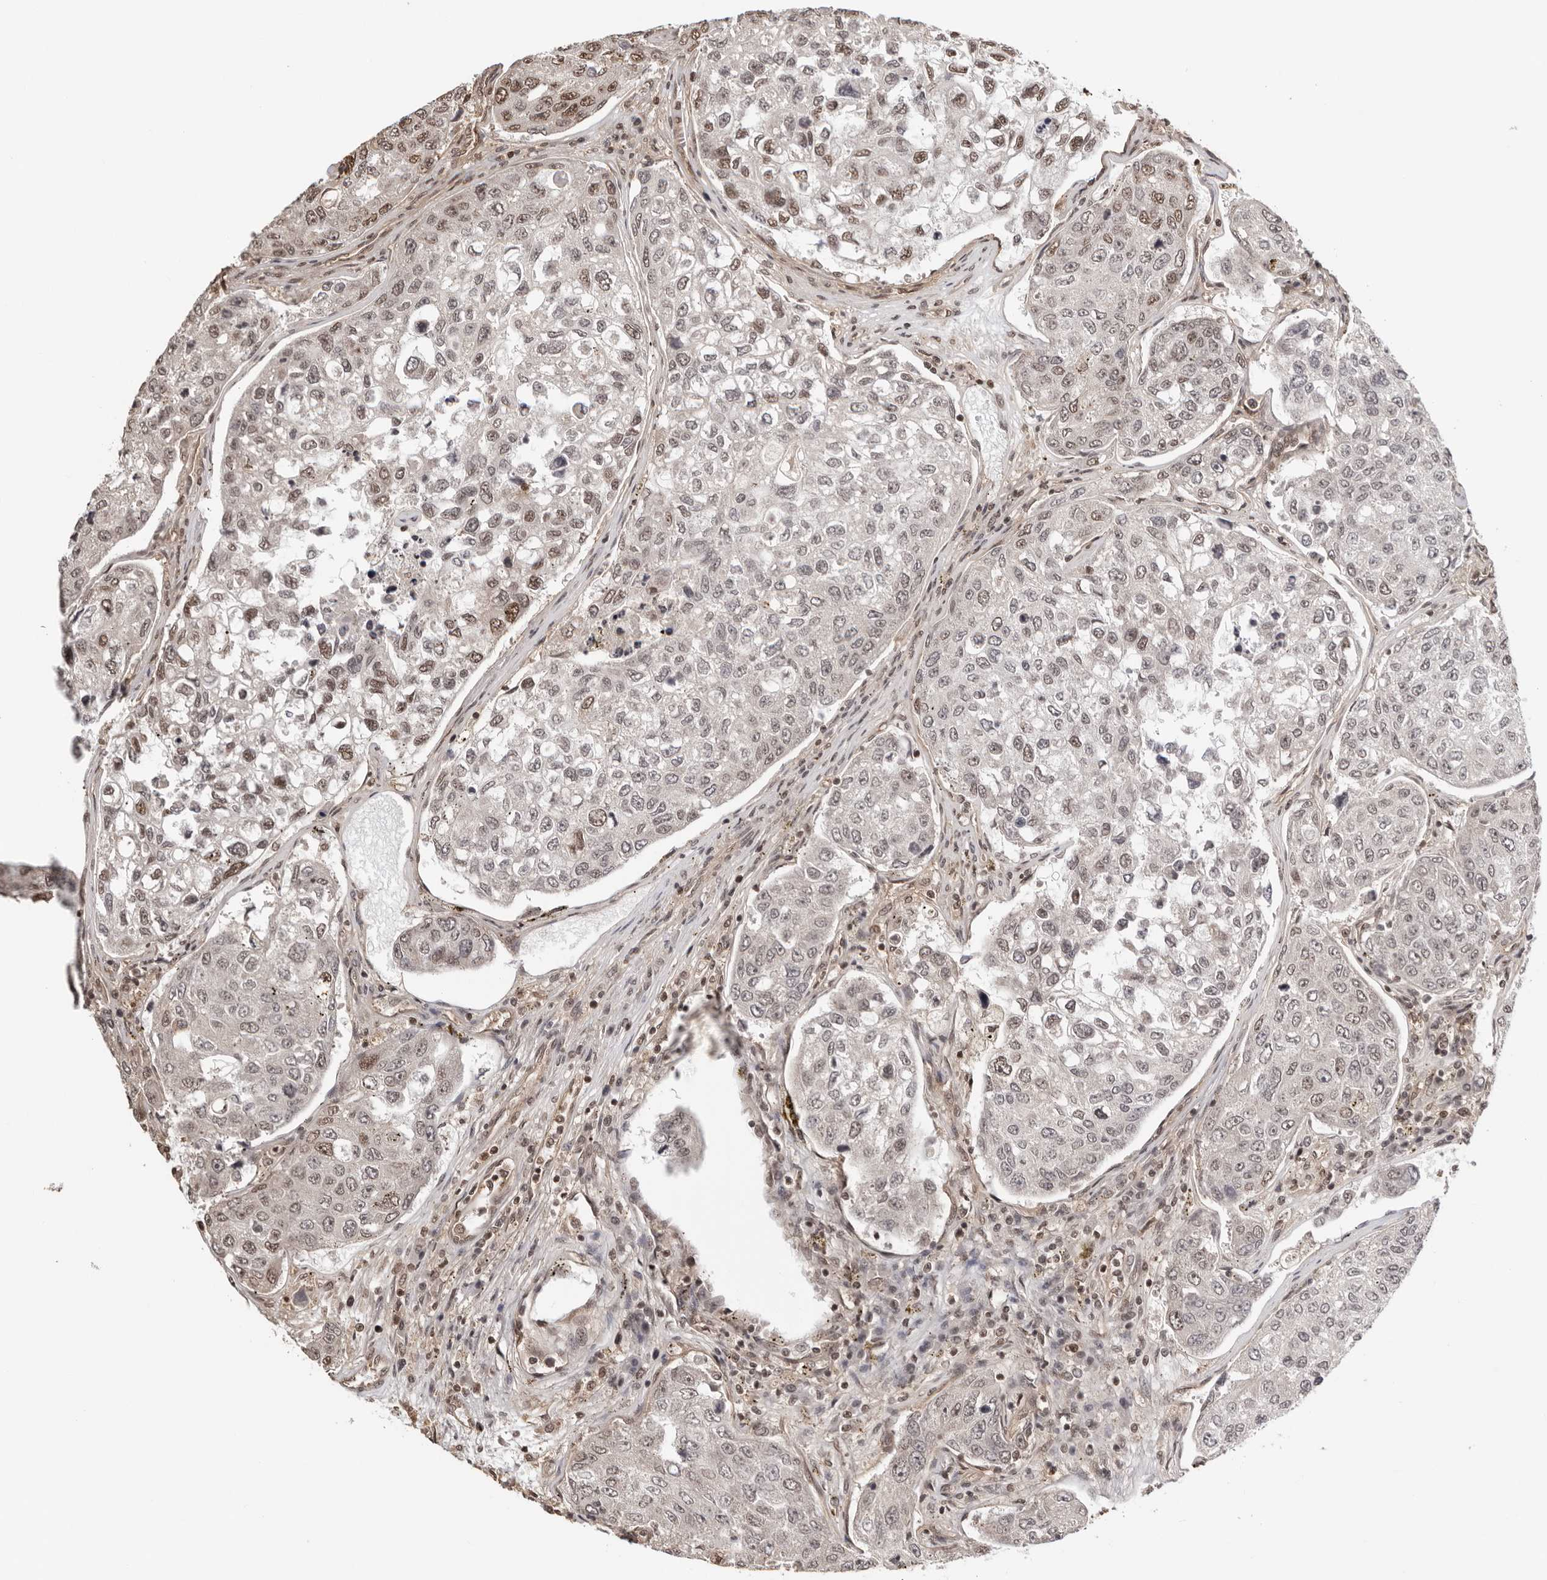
{"staining": {"intensity": "weak", "quantity": "25%-75%", "location": "nuclear"}, "tissue": "urothelial cancer", "cell_type": "Tumor cells", "image_type": "cancer", "snomed": [{"axis": "morphology", "description": "Urothelial carcinoma, High grade"}, {"axis": "topography", "description": "Lymph node"}, {"axis": "topography", "description": "Urinary bladder"}], "caption": "Immunohistochemistry (IHC) (DAB) staining of urothelial cancer demonstrates weak nuclear protein expression in about 25%-75% of tumor cells. Using DAB (3,3'-diaminobenzidine) (brown) and hematoxylin (blue) stains, captured at high magnification using brightfield microscopy.", "gene": "SDE2", "patient": {"sex": "male", "age": 51}}